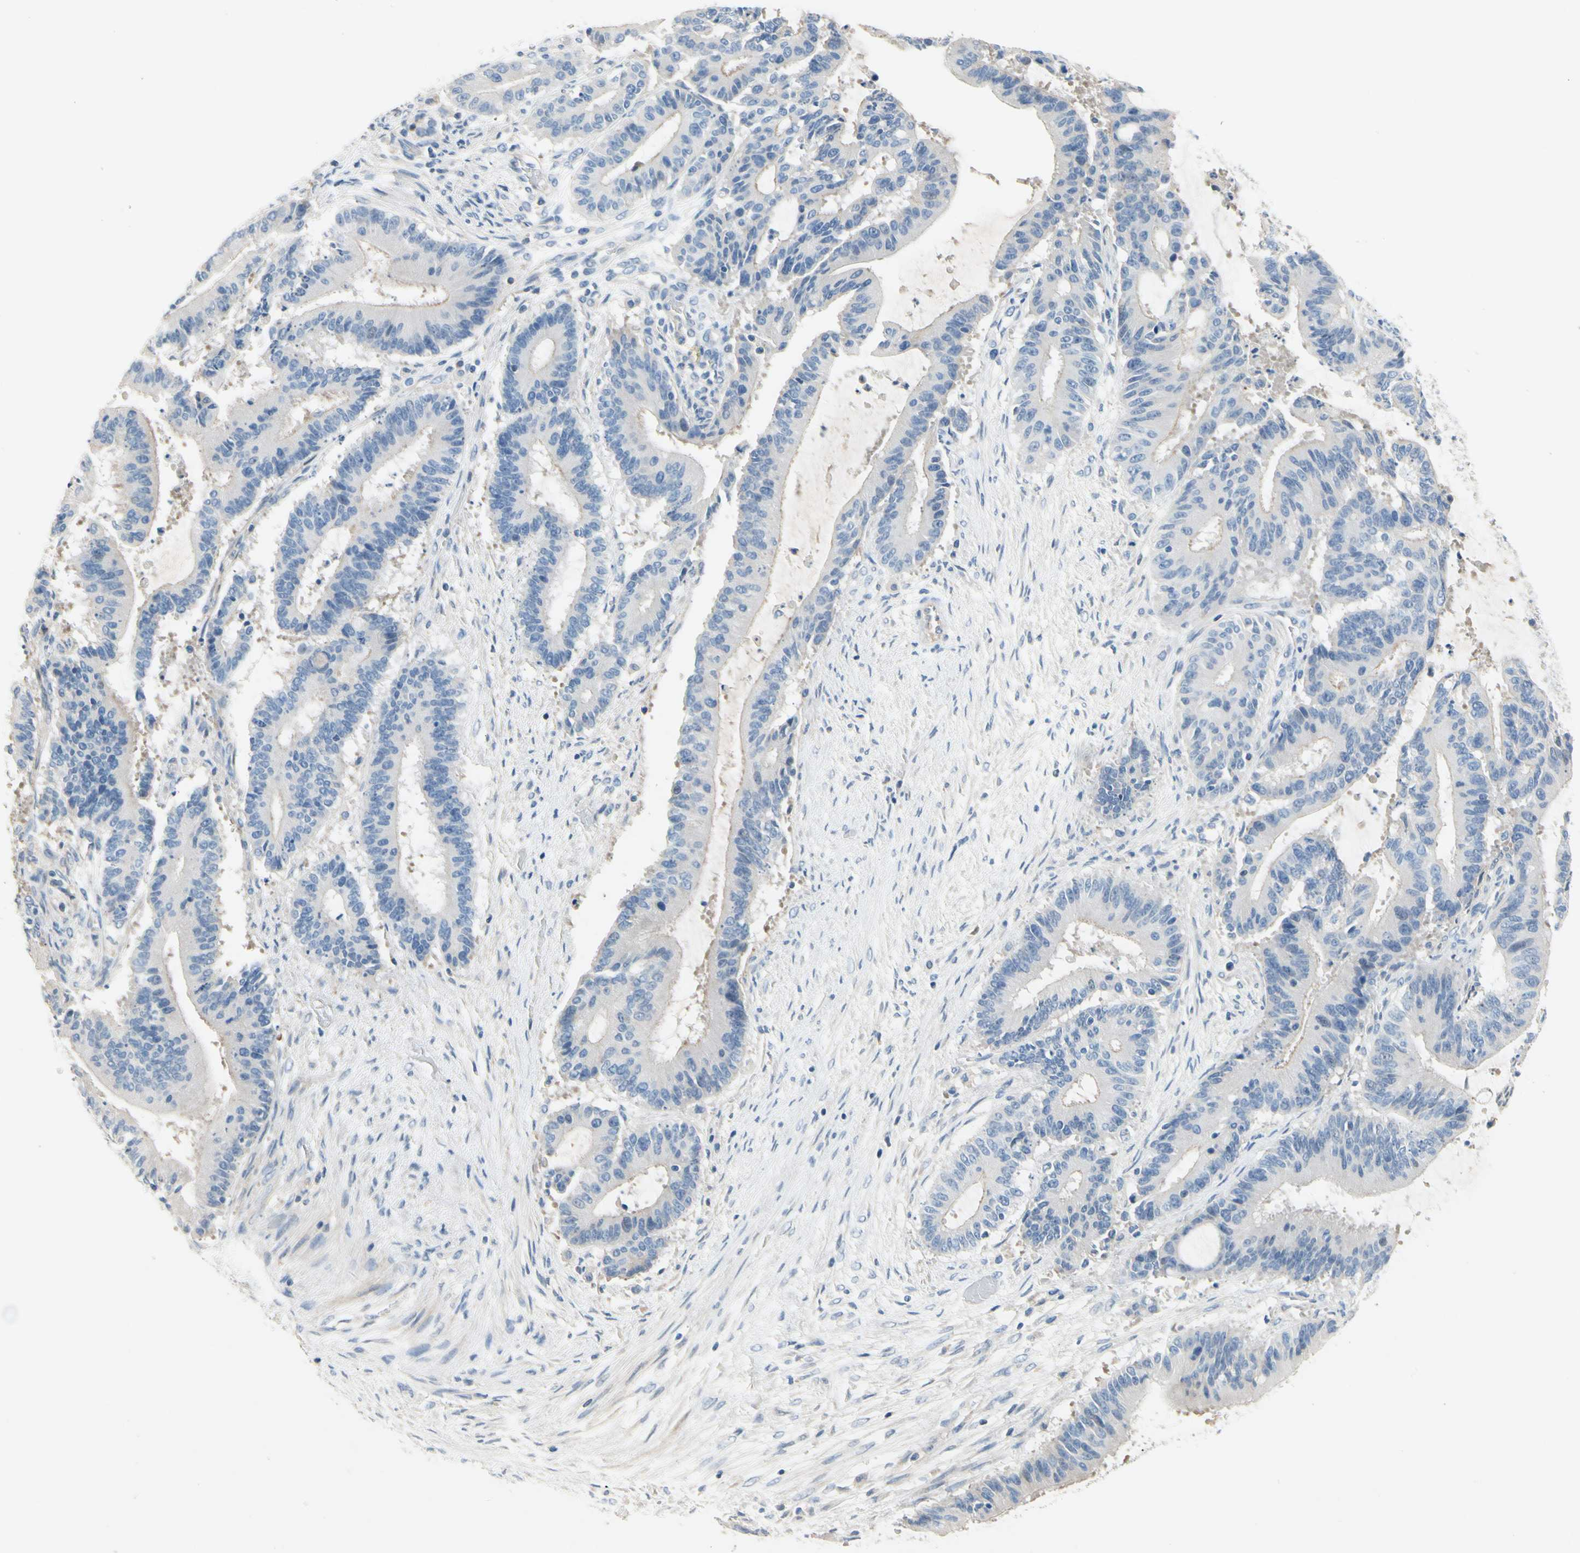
{"staining": {"intensity": "negative", "quantity": "none", "location": "none"}, "tissue": "liver cancer", "cell_type": "Tumor cells", "image_type": "cancer", "snomed": [{"axis": "morphology", "description": "Cholangiocarcinoma"}, {"axis": "topography", "description": "Liver"}], "caption": "High magnification brightfield microscopy of cholangiocarcinoma (liver) stained with DAB (brown) and counterstained with hematoxylin (blue): tumor cells show no significant expression. Nuclei are stained in blue.", "gene": "CCM2L", "patient": {"sex": "female", "age": 73}}